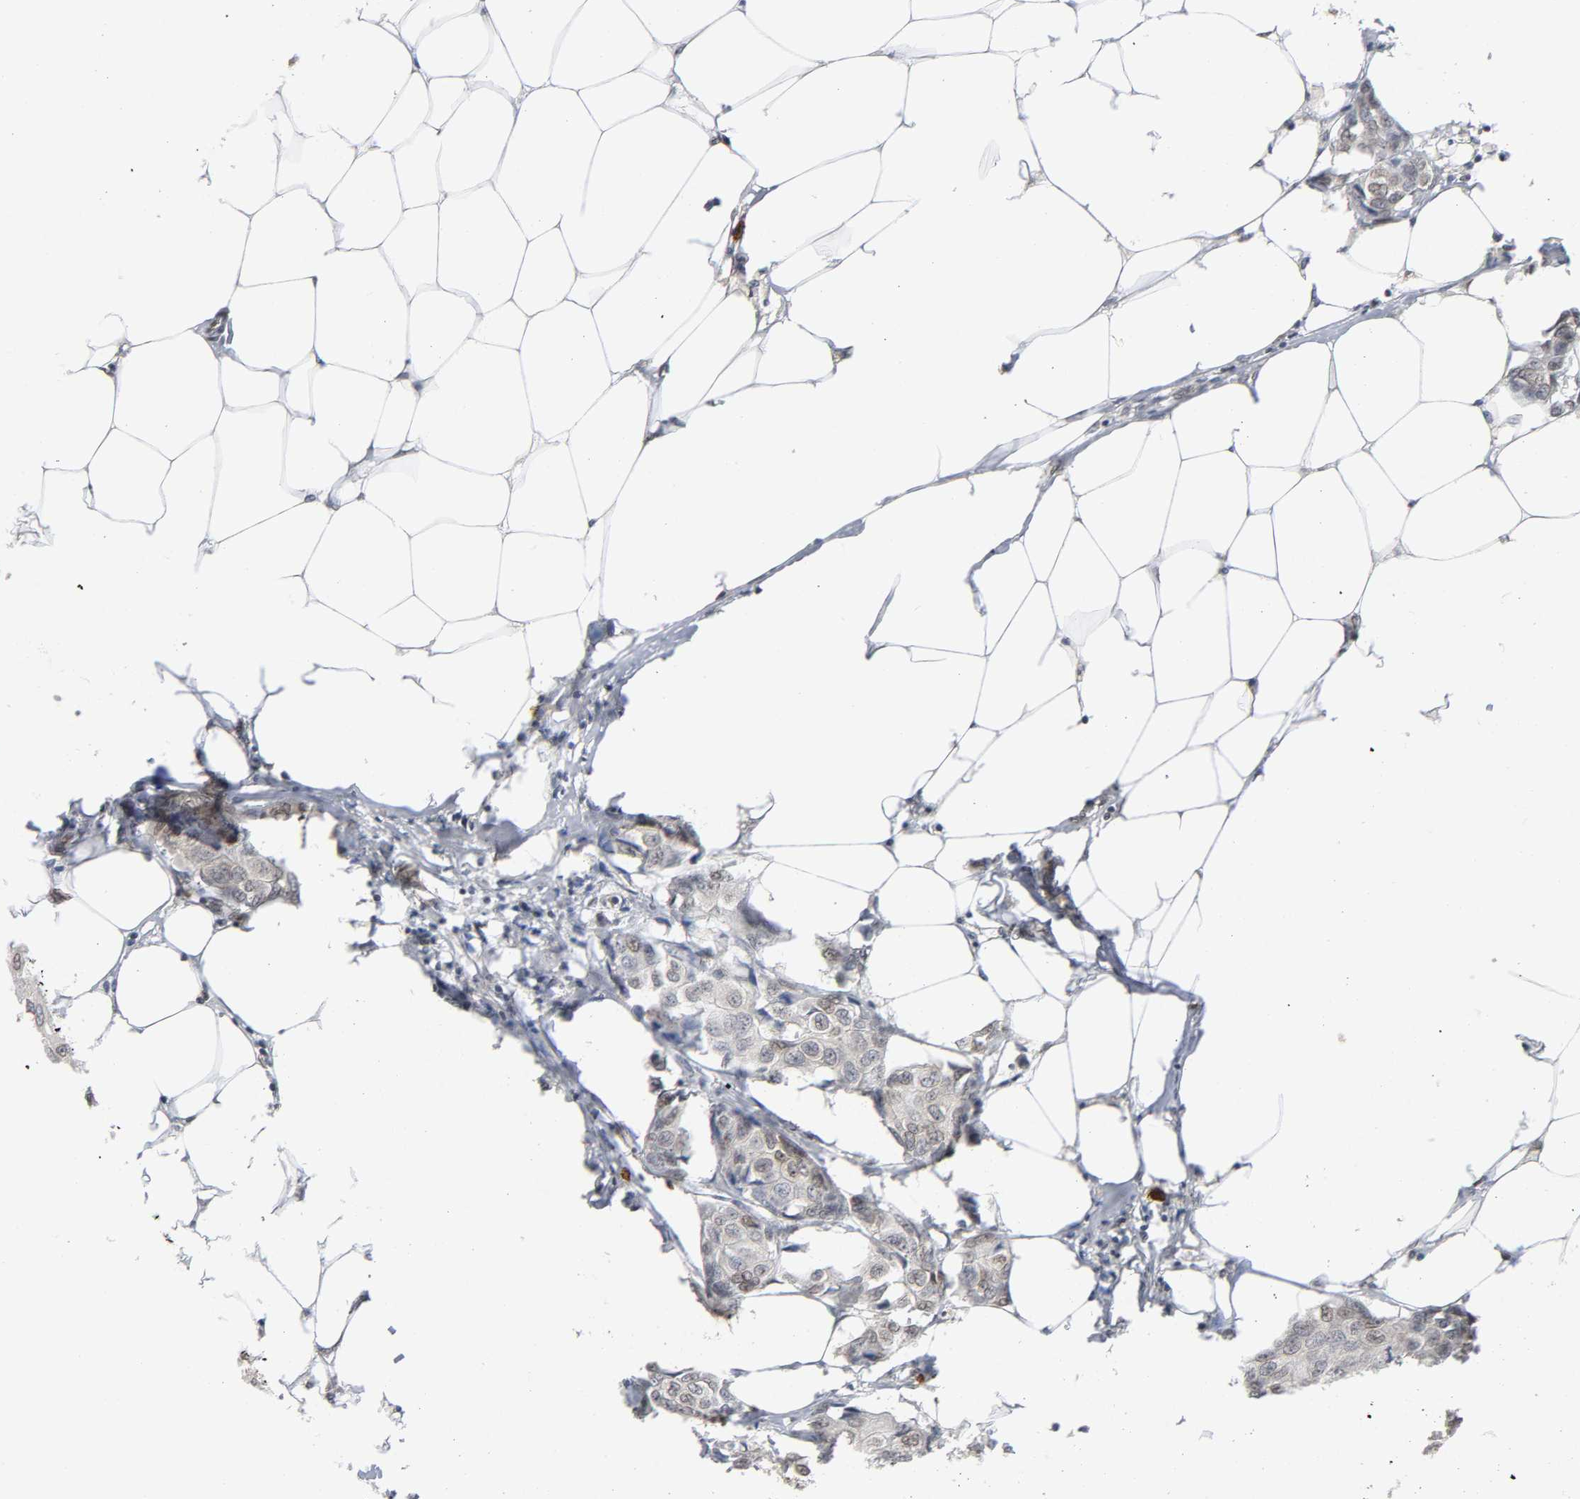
{"staining": {"intensity": "weak", "quantity": ">75%", "location": "nuclear"}, "tissue": "breast cancer", "cell_type": "Tumor cells", "image_type": "cancer", "snomed": [{"axis": "morphology", "description": "Duct carcinoma"}, {"axis": "topography", "description": "Breast"}], "caption": "Immunohistochemical staining of human breast cancer displays low levels of weak nuclear protein expression in approximately >75% of tumor cells.", "gene": "SUMO1", "patient": {"sex": "female", "age": 80}}